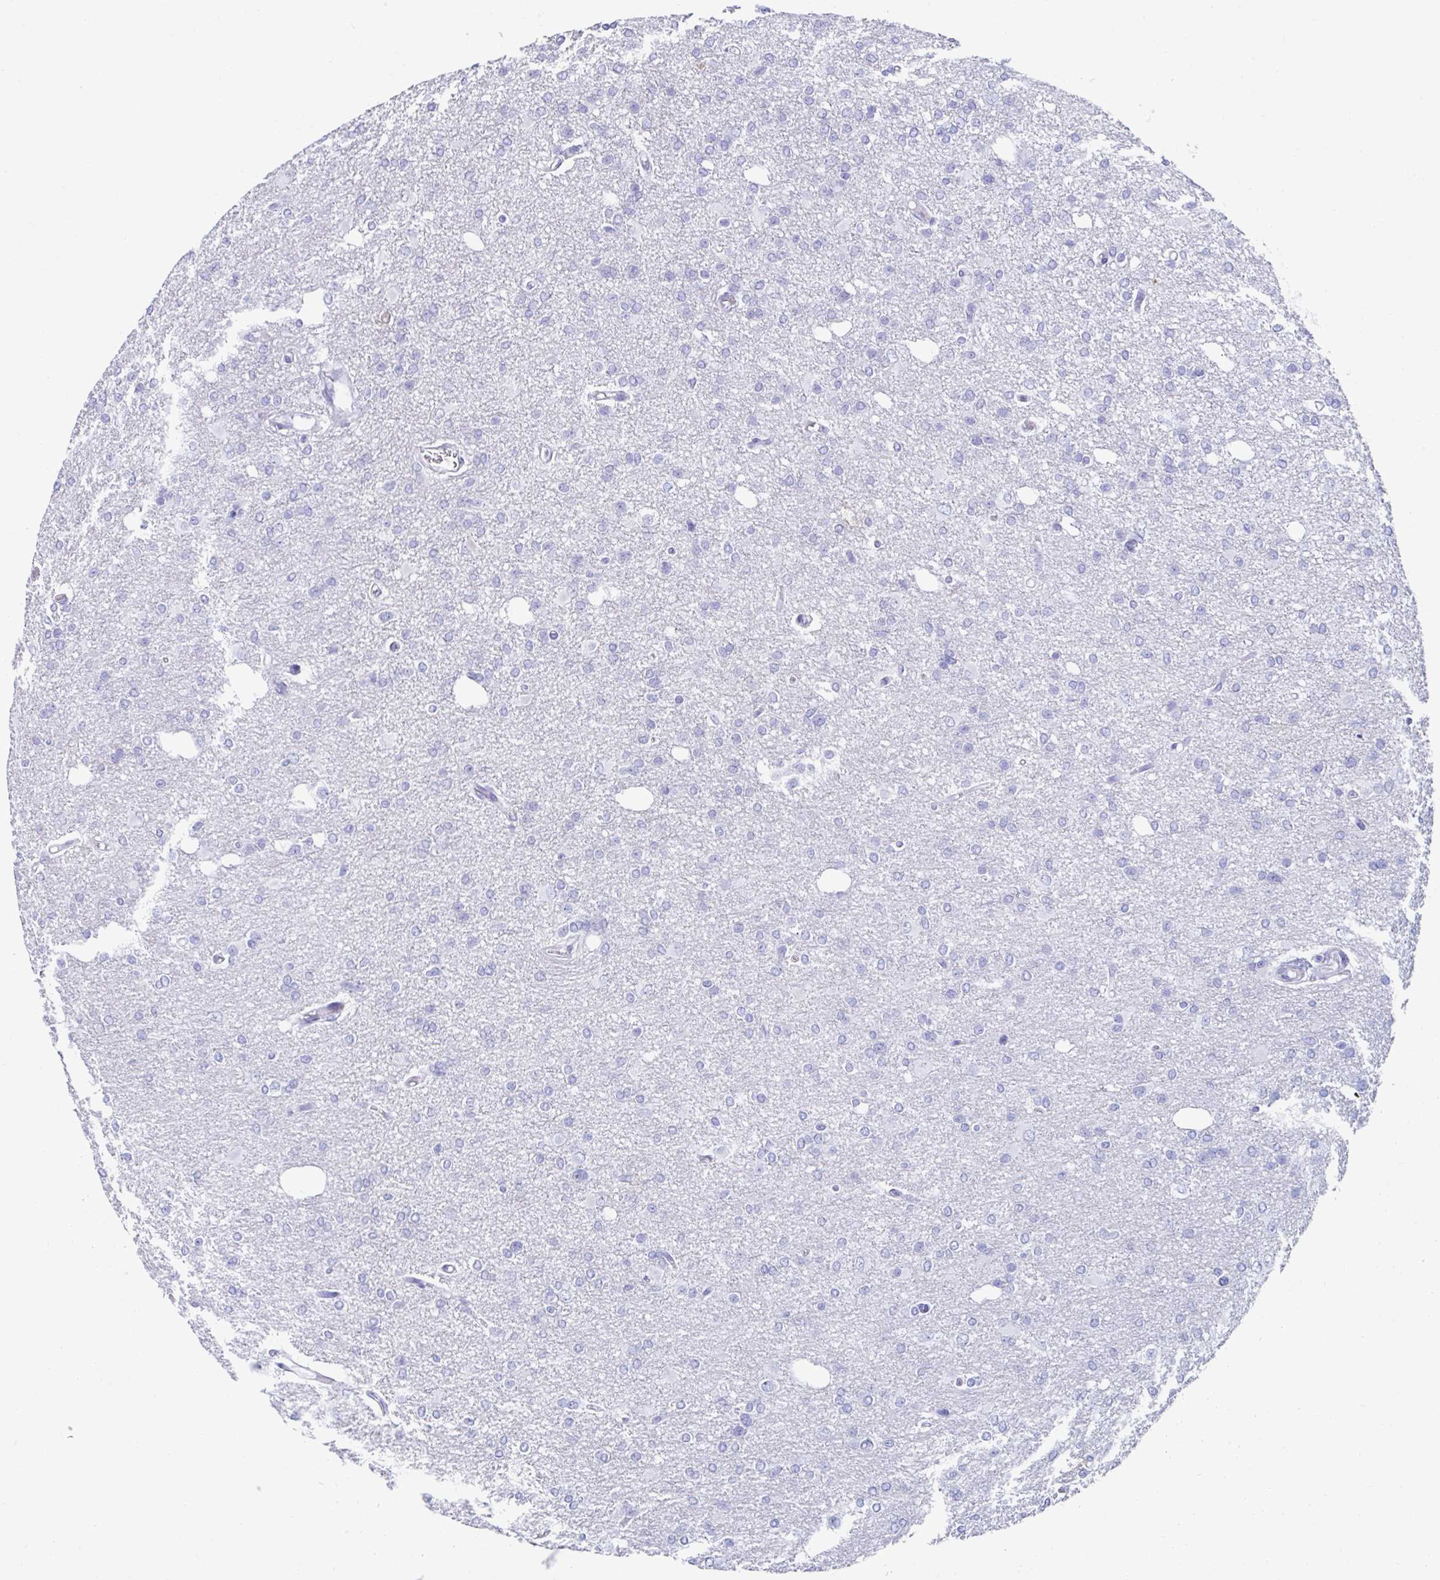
{"staining": {"intensity": "negative", "quantity": "none", "location": "none"}, "tissue": "glioma", "cell_type": "Tumor cells", "image_type": "cancer", "snomed": [{"axis": "morphology", "description": "Glioma, malignant, Low grade"}, {"axis": "topography", "description": "Brain"}], "caption": "Malignant glioma (low-grade) was stained to show a protein in brown. There is no significant positivity in tumor cells.", "gene": "GKN2", "patient": {"sex": "male", "age": 26}}